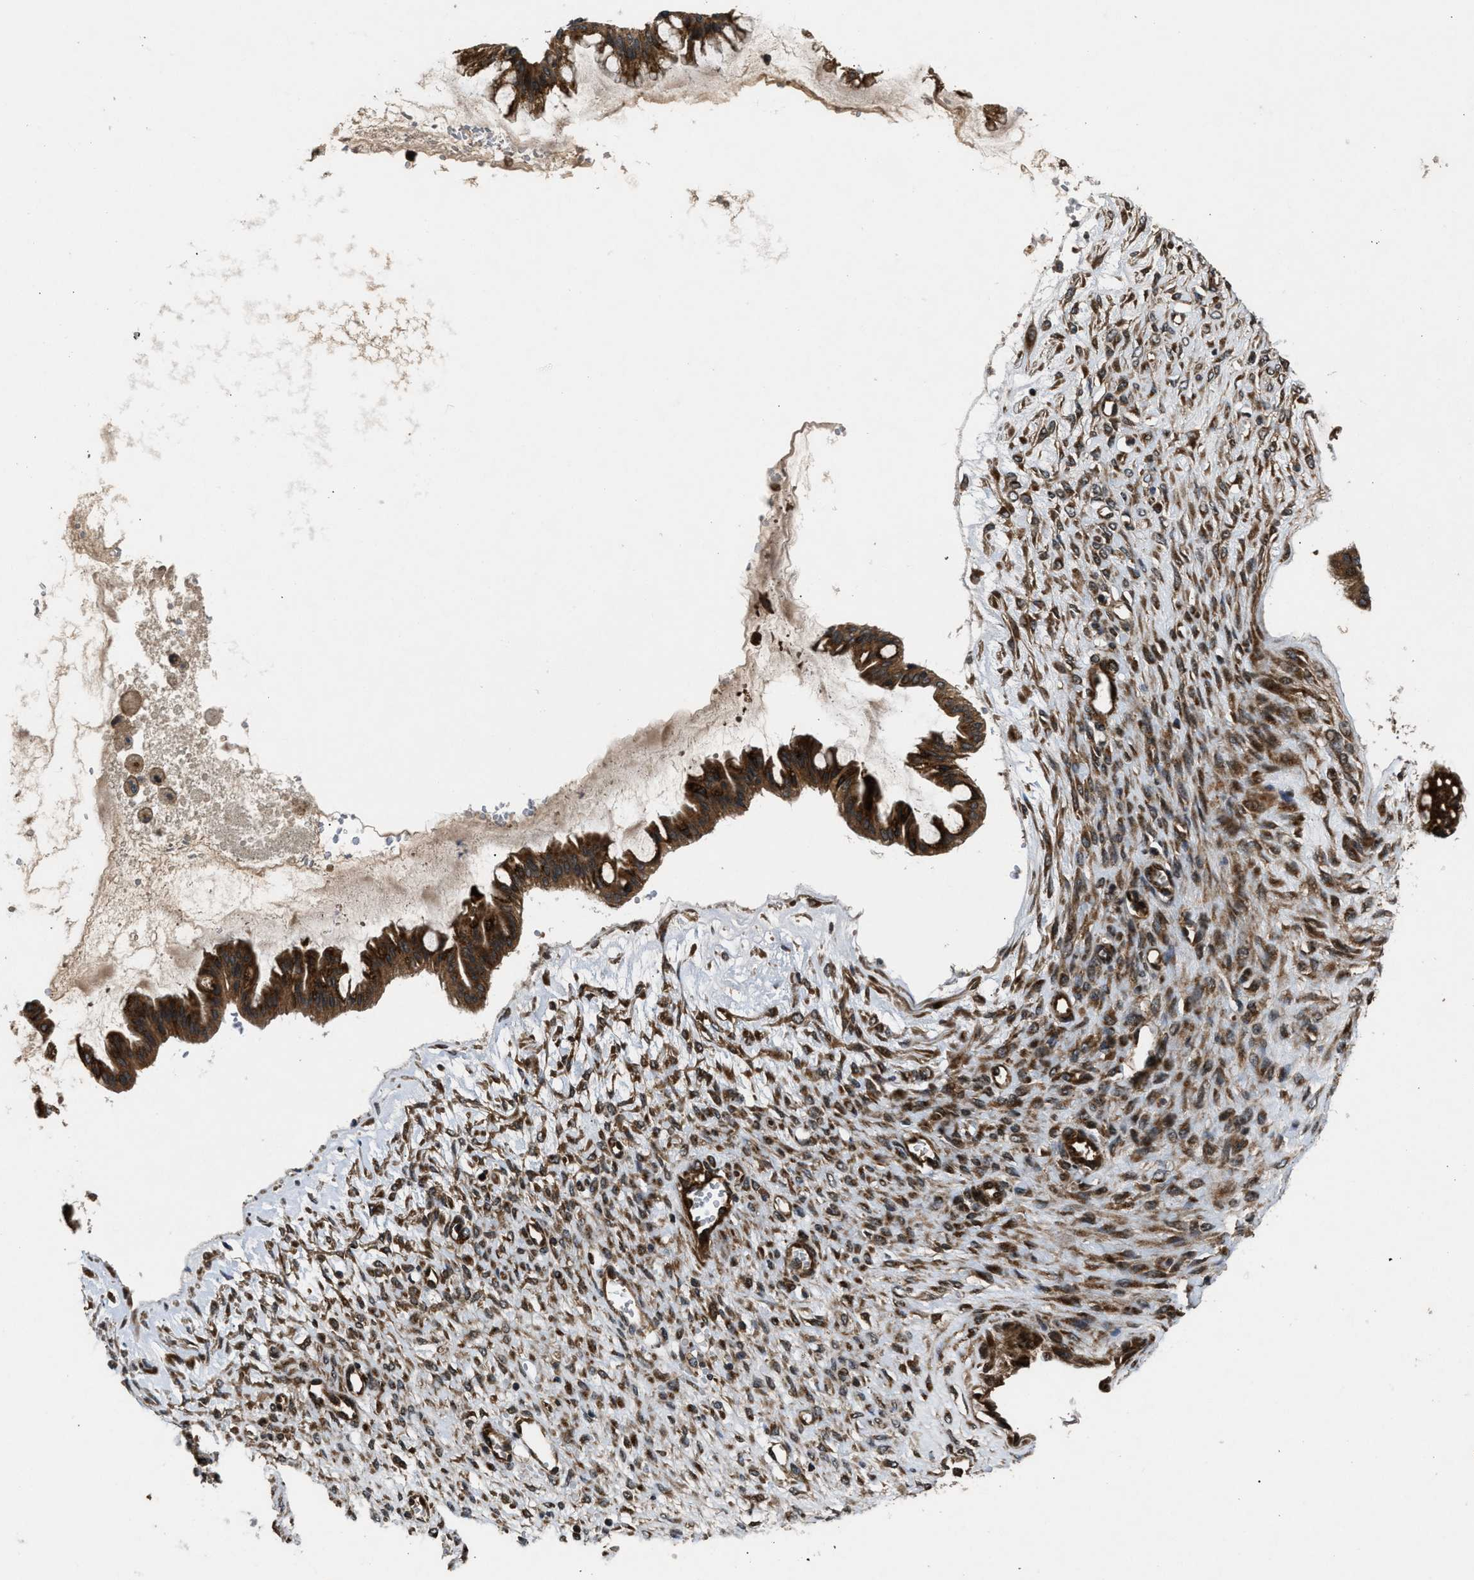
{"staining": {"intensity": "strong", "quantity": ">75%", "location": "cytoplasmic/membranous"}, "tissue": "ovarian cancer", "cell_type": "Tumor cells", "image_type": "cancer", "snomed": [{"axis": "morphology", "description": "Cystadenocarcinoma, mucinous, NOS"}, {"axis": "topography", "description": "Ovary"}], "caption": "Ovarian cancer was stained to show a protein in brown. There is high levels of strong cytoplasmic/membranous staining in approximately >75% of tumor cells. (IHC, brightfield microscopy, high magnification).", "gene": "PNPLA8", "patient": {"sex": "female", "age": 73}}